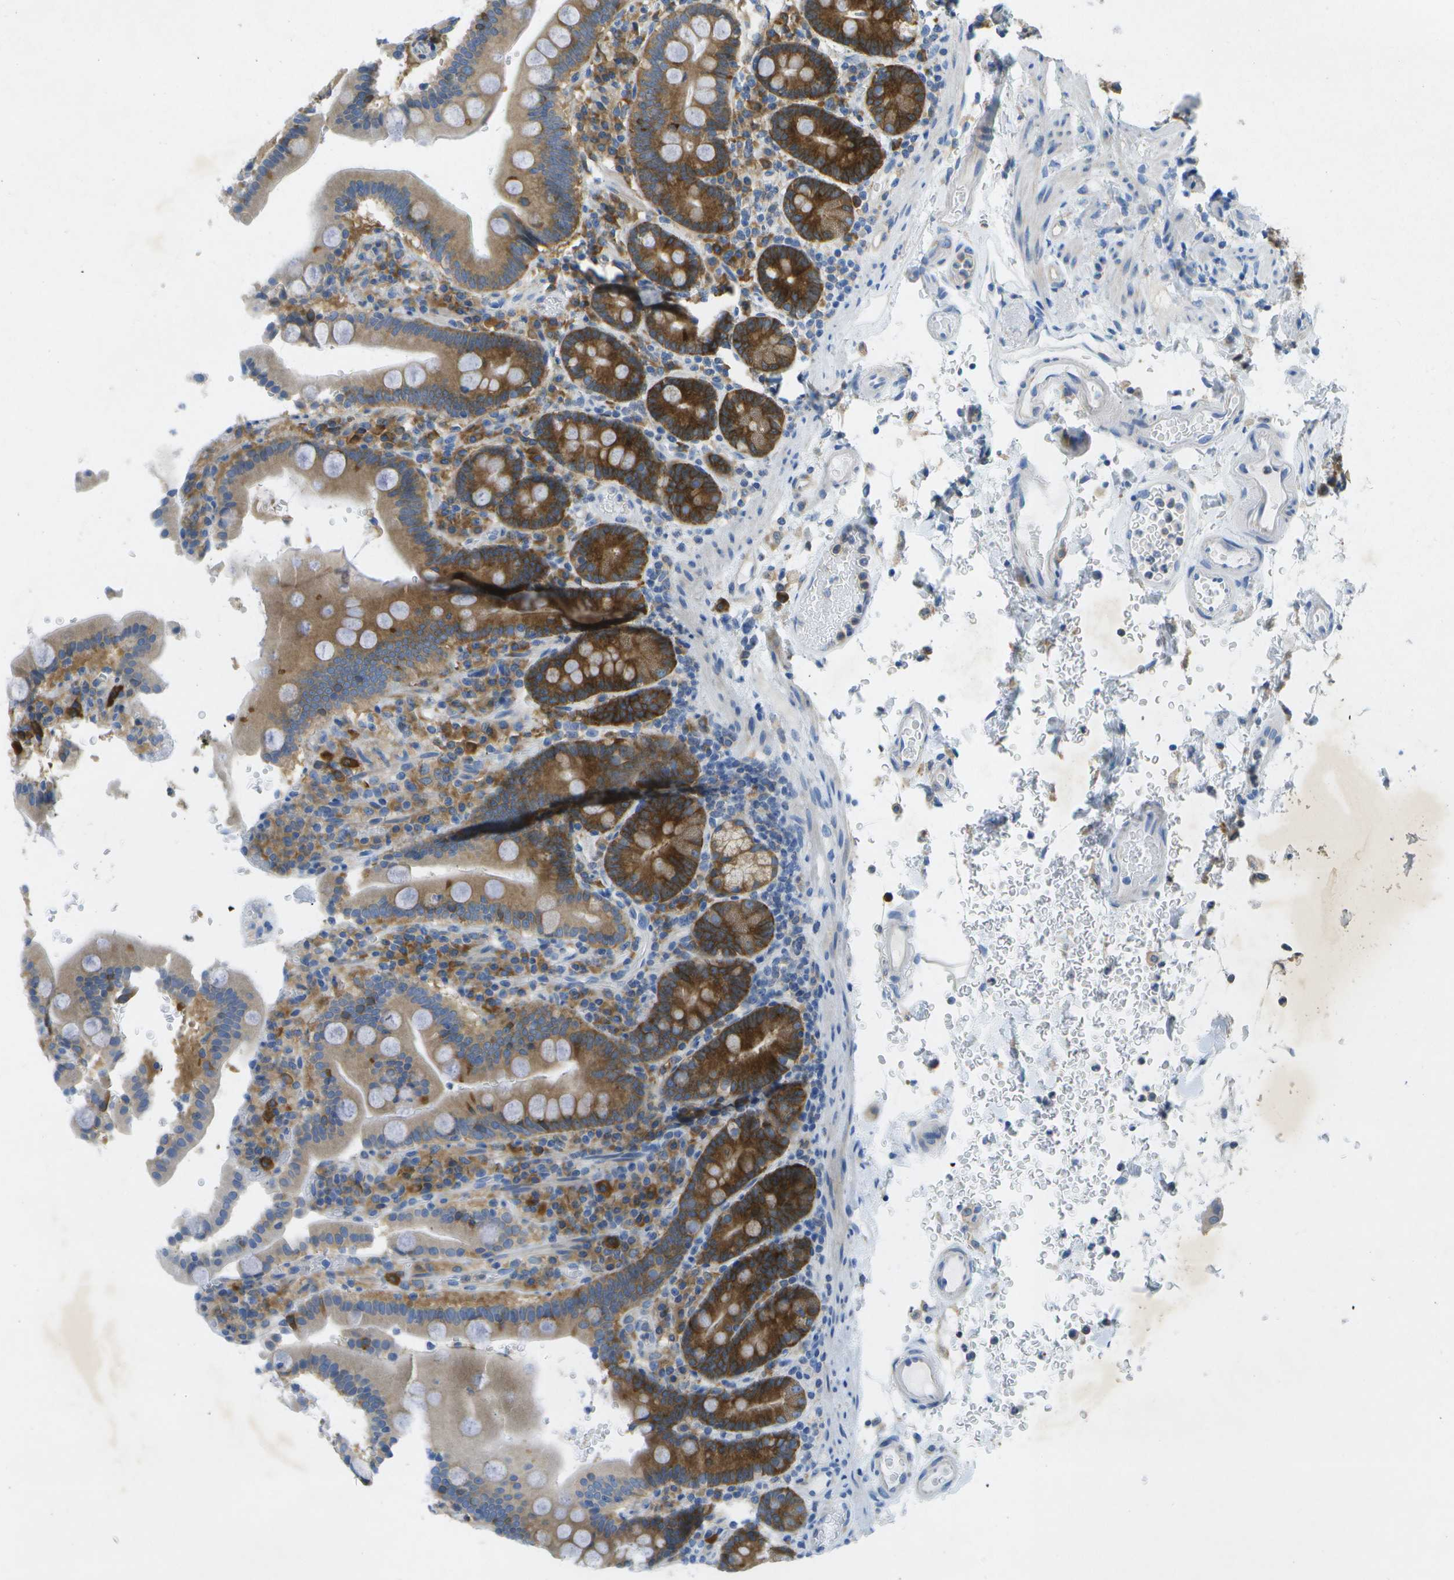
{"staining": {"intensity": "strong", "quantity": "25%-75%", "location": "cytoplasmic/membranous"}, "tissue": "duodenum", "cell_type": "Glandular cells", "image_type": "normal", "snomed": [{"axis": "morphology", "description": "Normal tissue, NOS"}, {"axis": "topography", "description": "Small intestine, NOS"}], "caption": "Human duodenum stained with a brown dye exhibits strong cytoplasmic/membranous positive positivity in approximately 25%-75% of glandular cells.", "gene": "WNK2", "patient": {"sex": "female", "age": 71}}